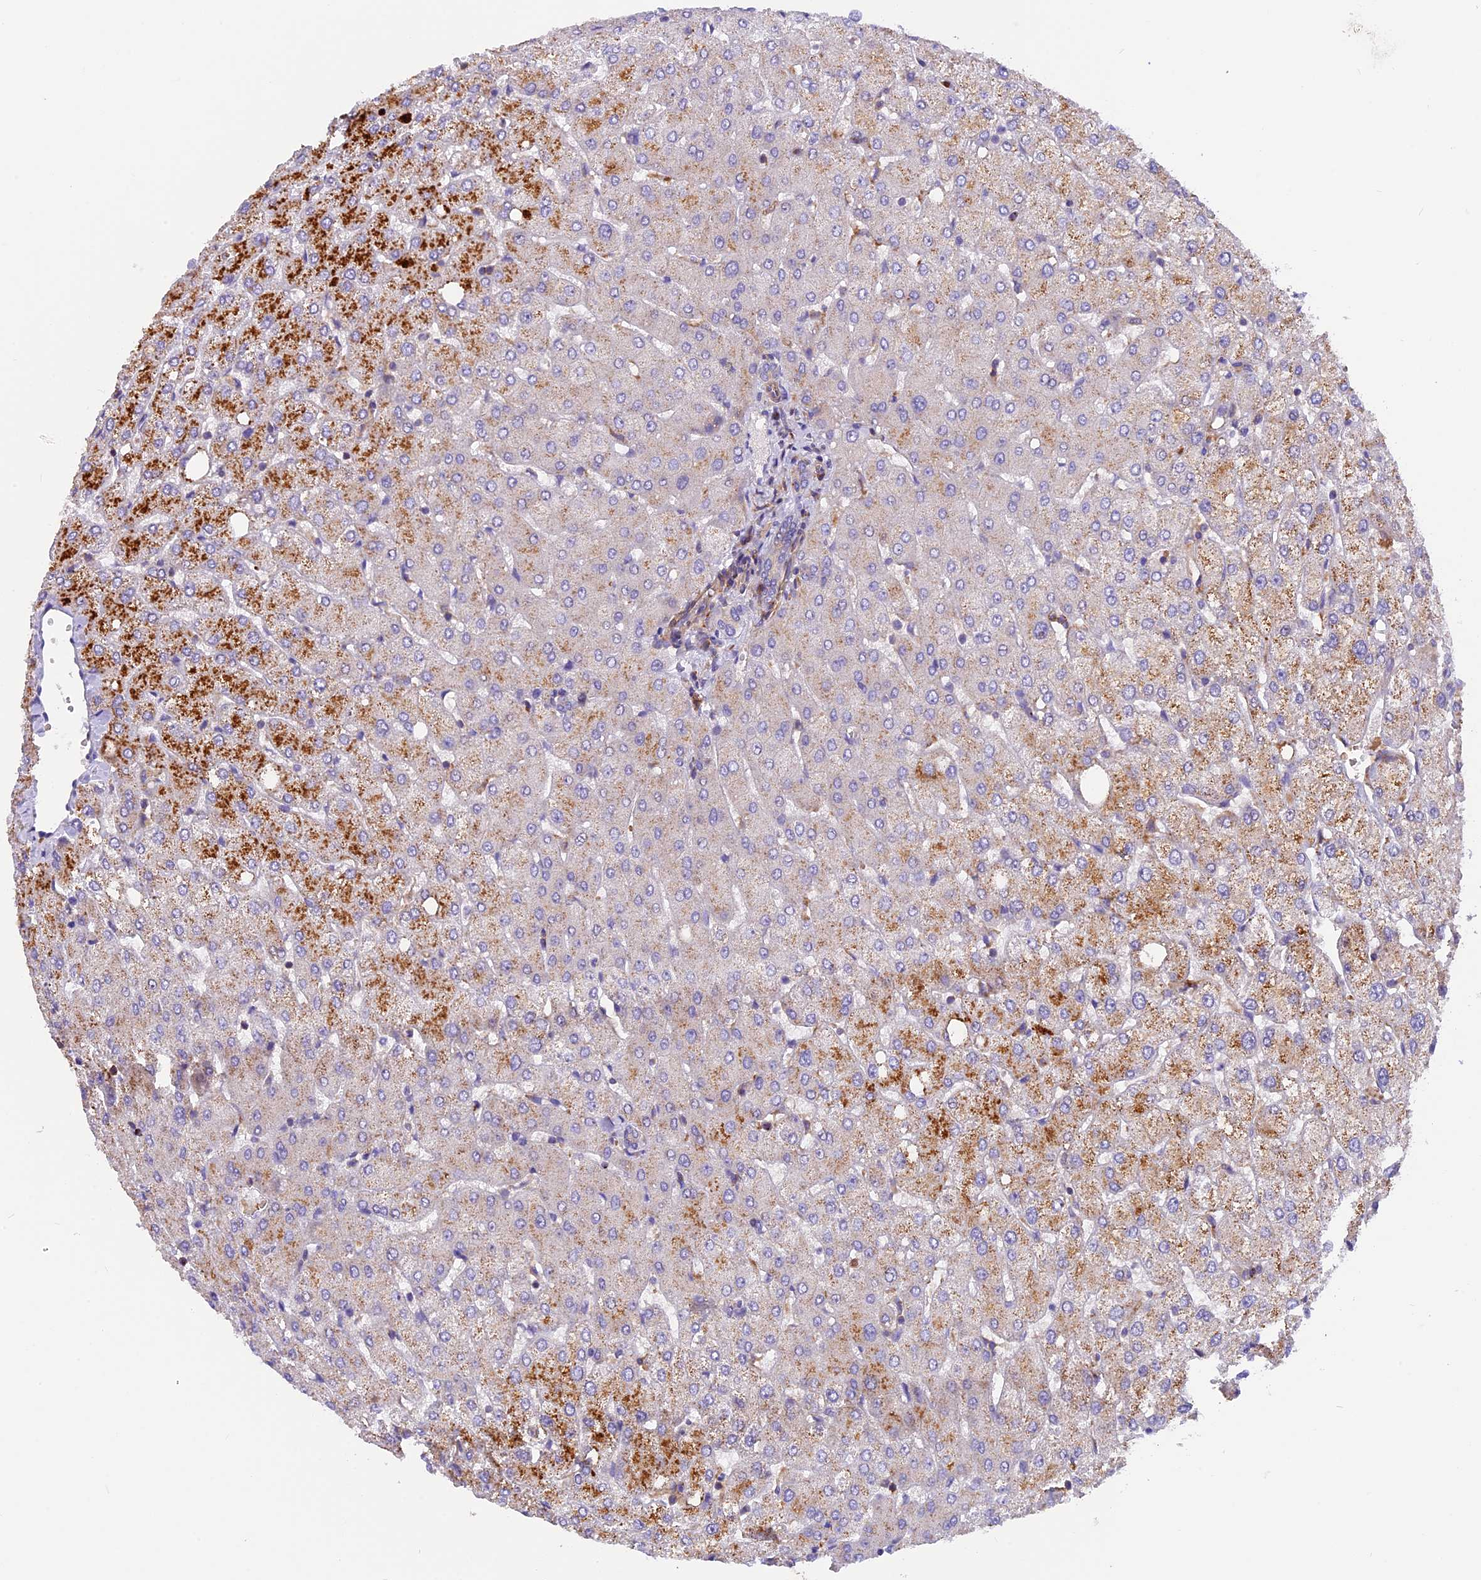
{"staining": {"intensity": "negative", "quantity": "none", "location": "none"}, "tissue": "liver", "cell_type": "Cholangiocytes", "image_type": "normal", "snomed": [{"axis": "morphology", "description": "Normal tissue, NOS"}, {"axis": "topography", "description": "Liver"}], "caption": "Image shows no protein expression in cholangiocytes of unremarkable liver. (Brightfield microscopy of DAB (3,3'-diaminobenzidine) immunohistochemistry at high magnification).", "gene": "MED20", "patient": {"sex": "female", "age": 54}}